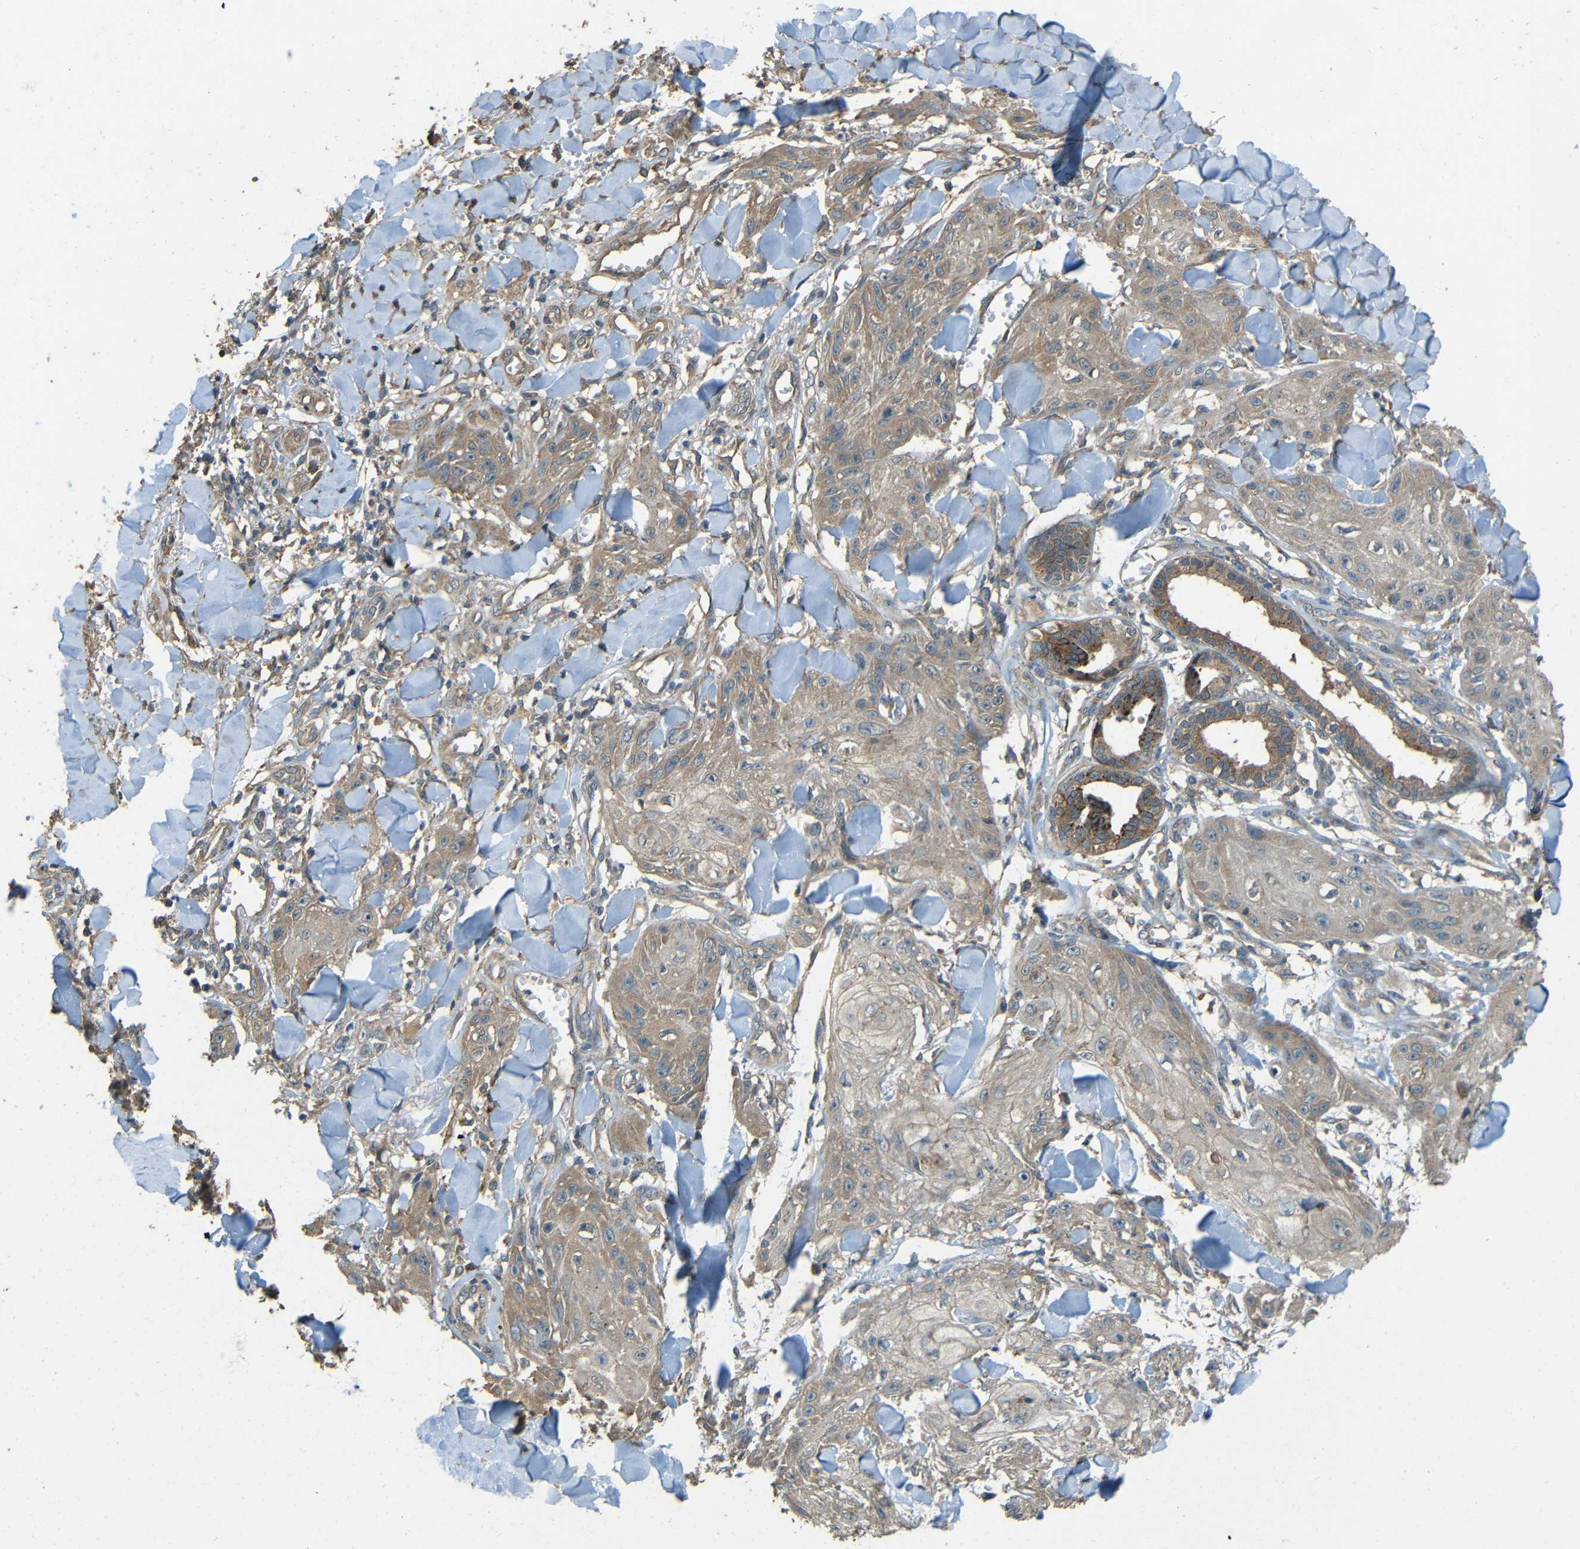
{"staining": {"intensity": "moderate", "quantity": "25%-75%", "location": "cytoplasmic/membranous"}, "tissue": "skin cancer", "cell_type": "Tumor cells", "image_type": "cancer", "snomed": [{"axis": "morphology", "description": "Squamous cell carcinoma, NOS"}, {"axis": "topography", "description": "Skin"}], "caption": "Skin cancer (squamous cell carcinoma) tissue displays moderate cytoplasmic/membranous expression in about 25%-75% of tumor cells, visualized by immunohistochemistry. The protein of interest is shown in brown color, while the nuclei are stained blue.", "gene": "ACACA", "patient": {"sex": "male", "age": 74}}